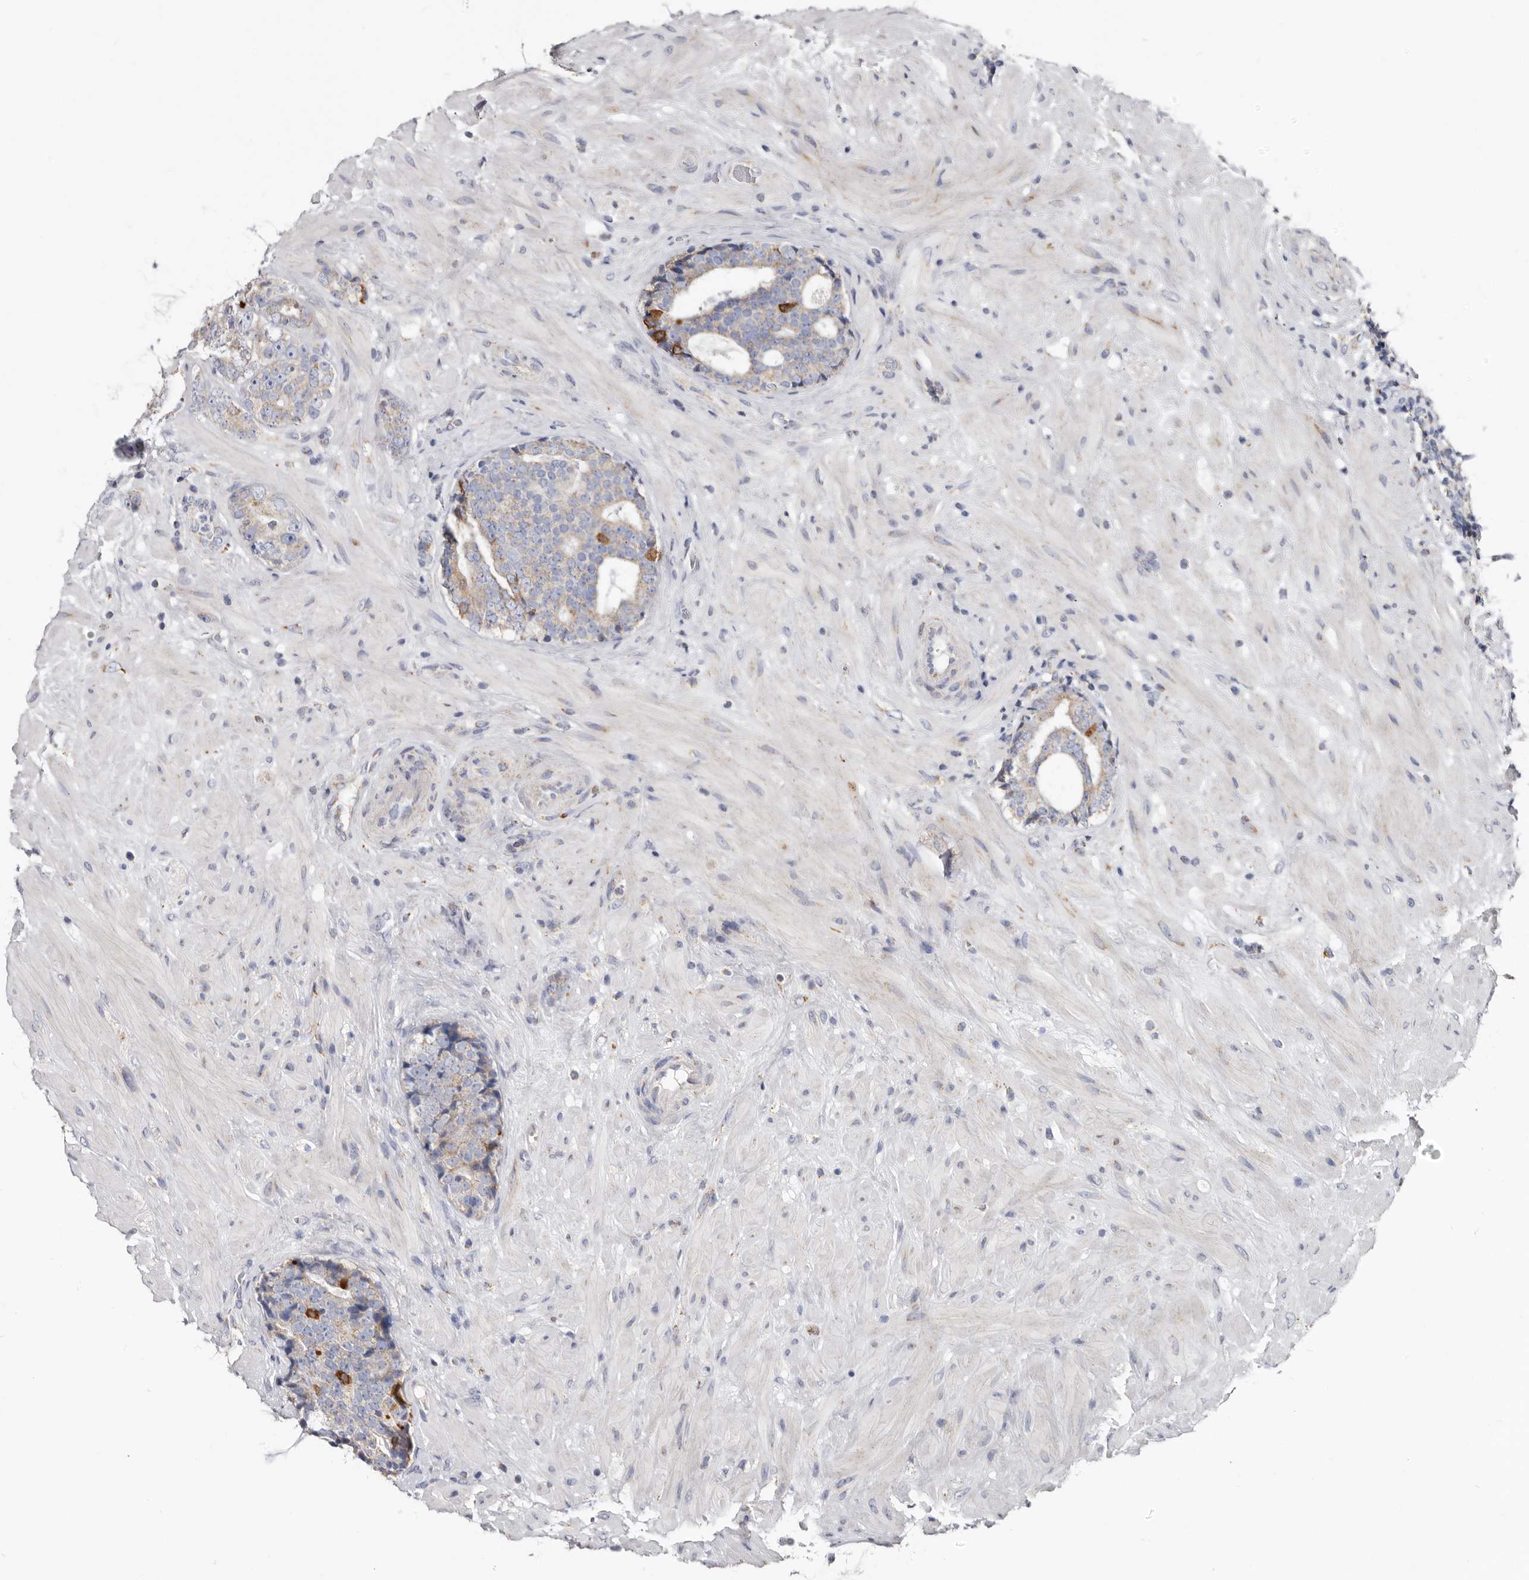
{"staining": {"intensity": "moderate", "quantity": "<25%", "location": "cytoplasmic/membranous"}, "tissue": "prostate cancer", "cell_type": "Tumor cells", "image_type": "cancer", "snomed": [{"axis": "morphology", "description": "Adenocarcinoma, High grade"}, {"axis": "topography", "description": "Prostate"}], "caption": "Moderate cytoplasmic/membranous expression is appreciated in about <25% of tumor cells in prostate cancer.", "gene": "RSPO2", "patient": {"sex": "male", "age": 56}}